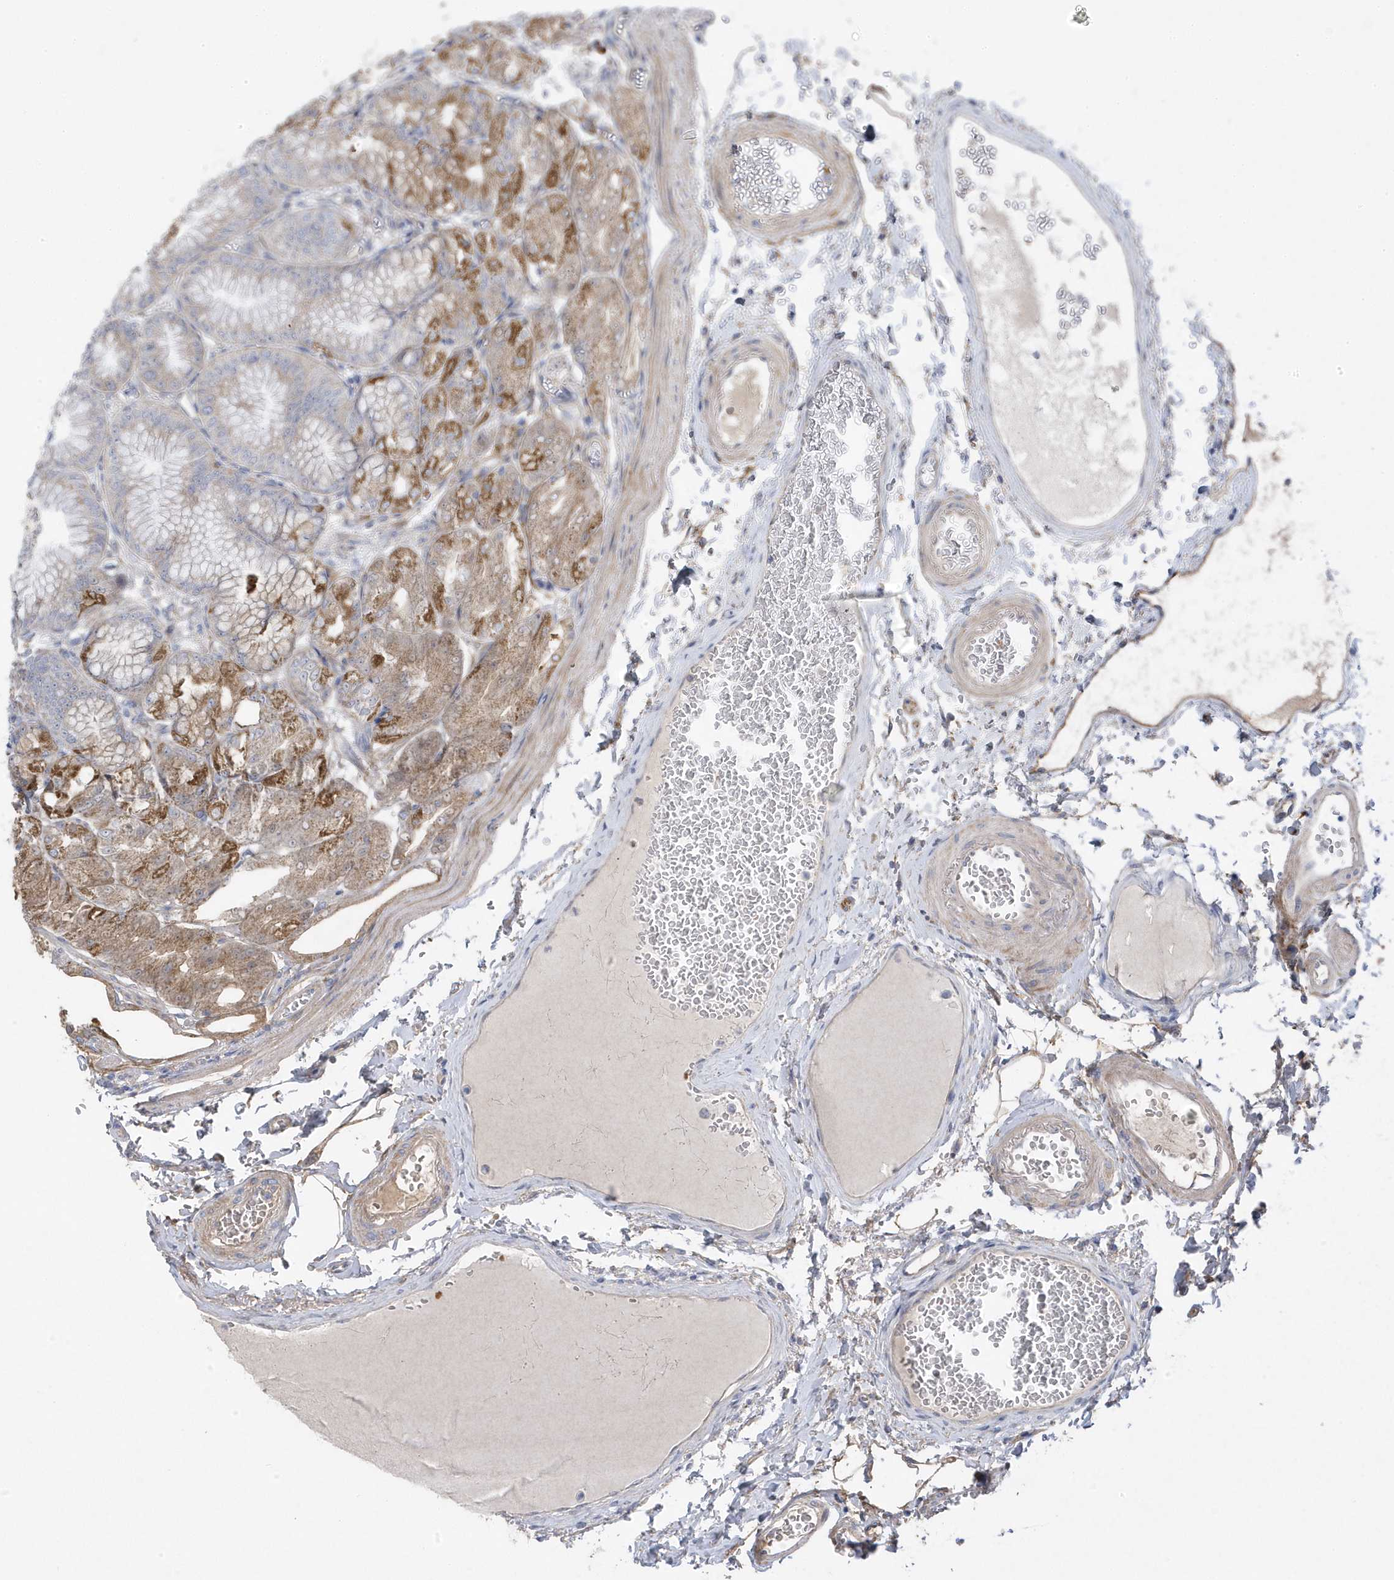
{"staining": {"intensity": "moderate", "quantity": "25%-75%", "location": "cytoplasmic/membranous"}, "tissue": "stomach", "cell_type": "Glandular cells", "image_type": "normal", "snomed": [{"axis": "morphology", "description": "Normal tissue, NOS"}, {"axis": "topography", "description": "Stomach, lower"}], "caption": "IHC histopathology image of unremarkable human stomach stained for a protein (brown), which displays medium levels of moderate cytoplasmic/membranous staining in about 25%-75% of glandular cells.", "gene": "ANAPC1", "patient": {"sex": "male", "age": 71}}